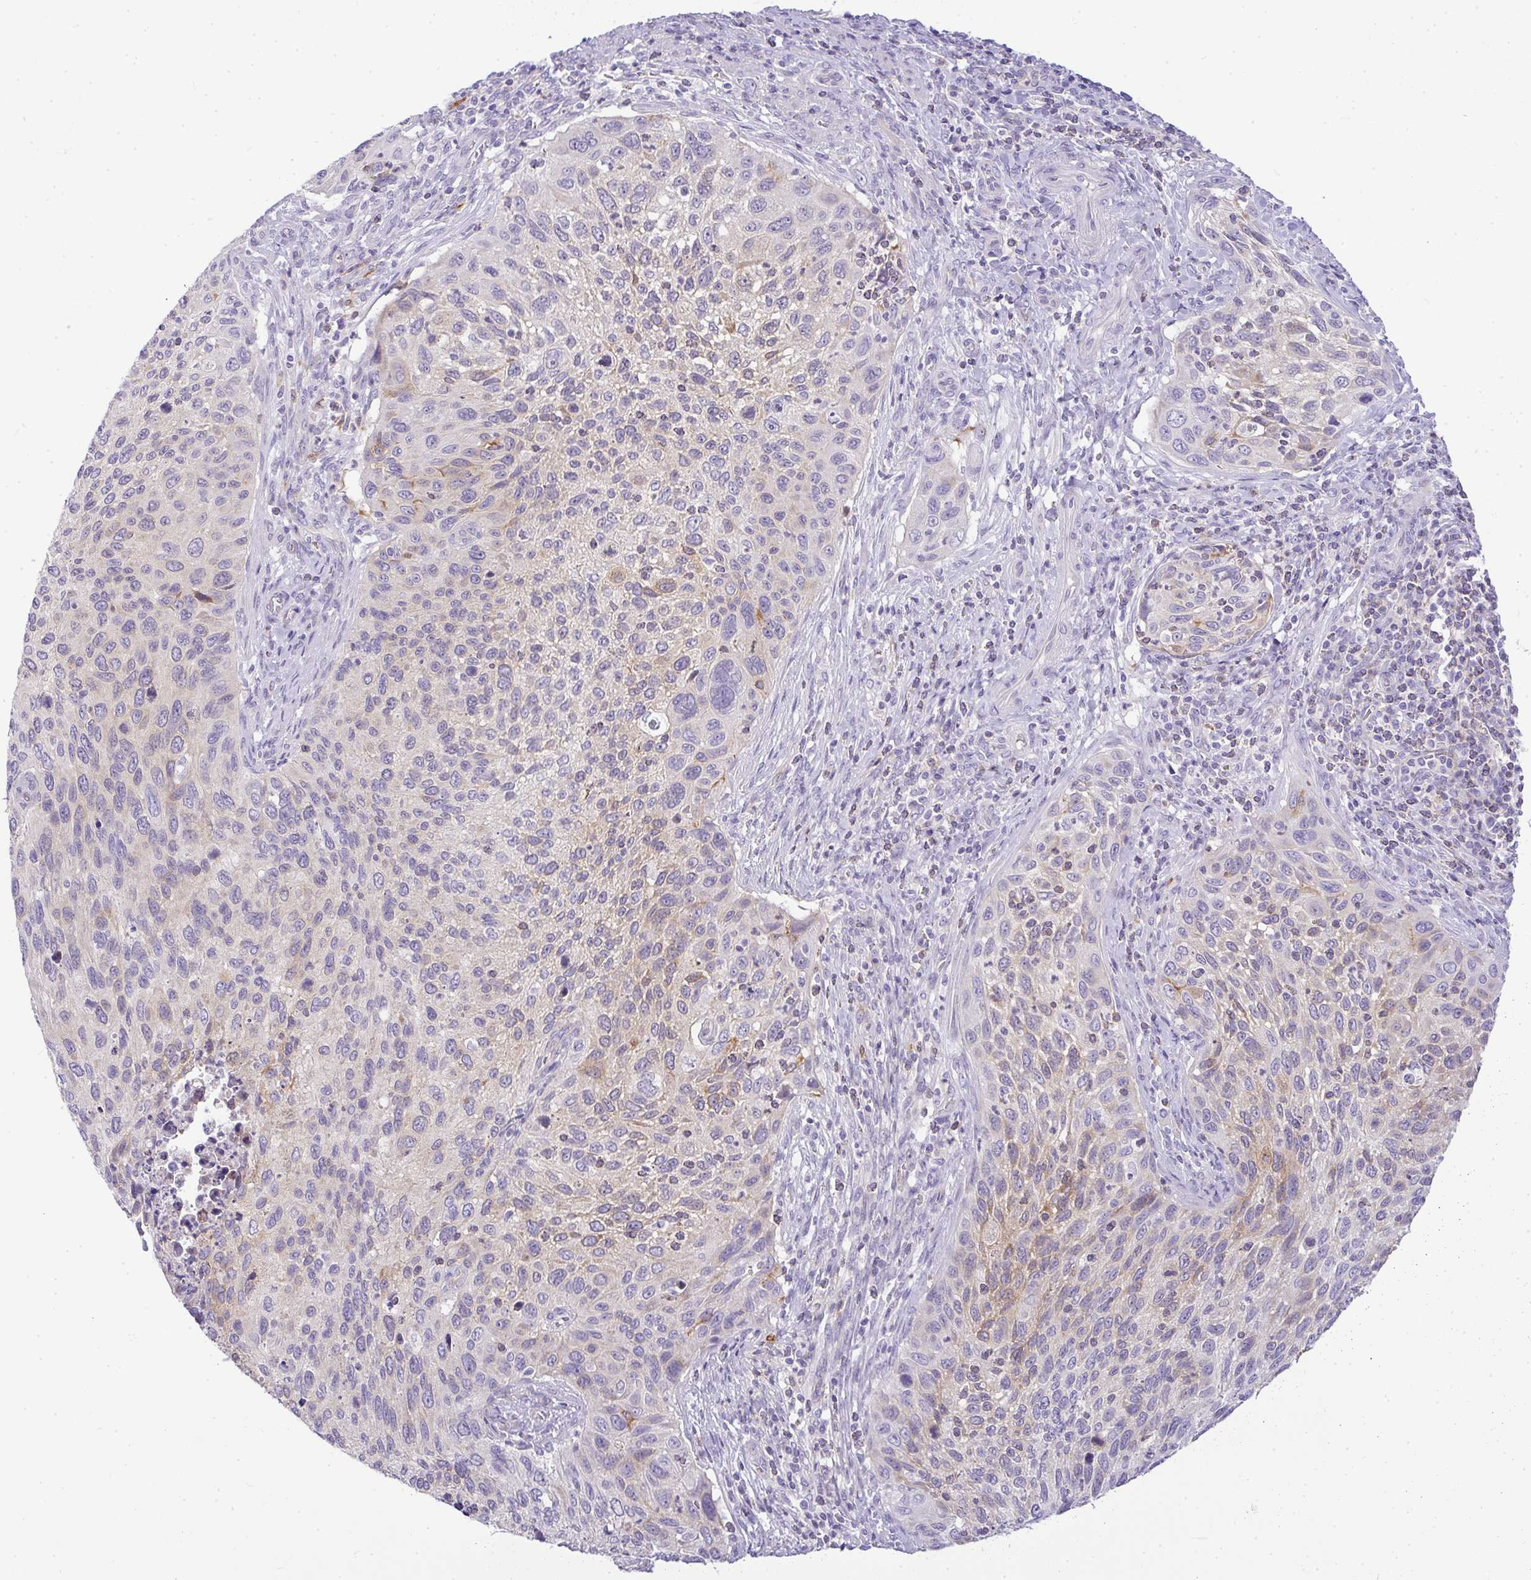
{"staining": {"intensity": "weak", "quantity": "<25%", "location": "cytoplasmic/membranous"}, "tissue": "cervical cancer", "cell_type": "Tumor cells", "image_type": "cancer", "snomed": [{"axis": "morphology", "description": "Squamous cell carcinoma, NOS"}, {"axis": "topography", "description": "Cervix"}], "caption": "This is an IHC photomicrograph of human cervical squamous cell carcinoma. There is no positivity in tumor cells.", "gene": "LIPE", "patient": {"sex": "female", "age": 70}}